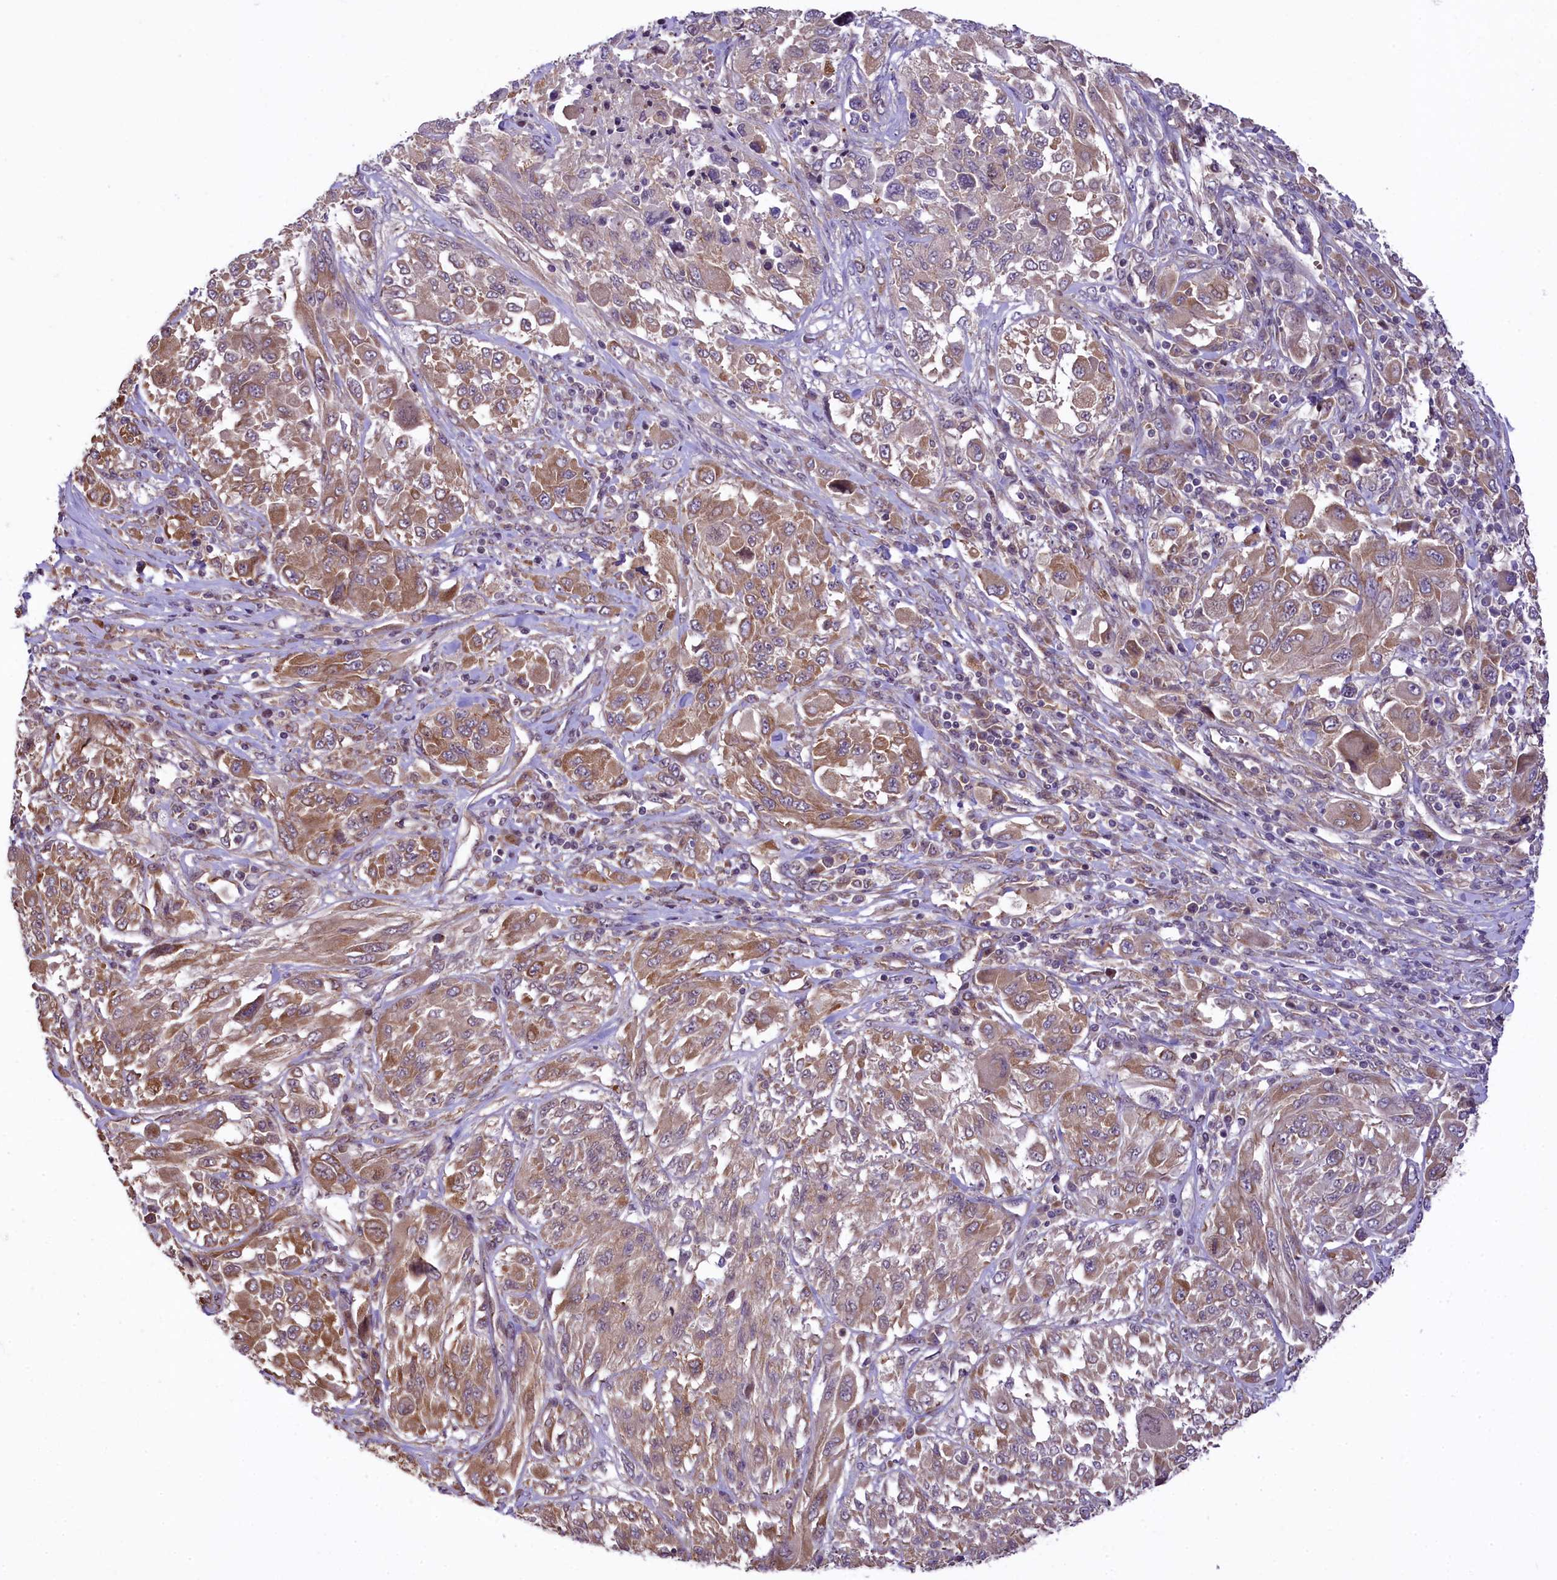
{"staining": {"intensity": "moderate", "quantity": ">75%", "location": "cytoplasmic/membranous"}, "tissue": "melanoma", "cell_type": "Tumor cells", "image_type": "cancer", "snomed": [{"axis": "morphology", "description": "Malignant melanoma, NOS"}, {"axis": "topography", "description": "Skin"}], "caption": "A medium amount of moderate cytoplasmic/membranous positivity is seen in approximately >75% of tumor cells in malignant melanoma tissue.", "gene": "RBBP8", "patient": {"sex": "female", "age": 91}}